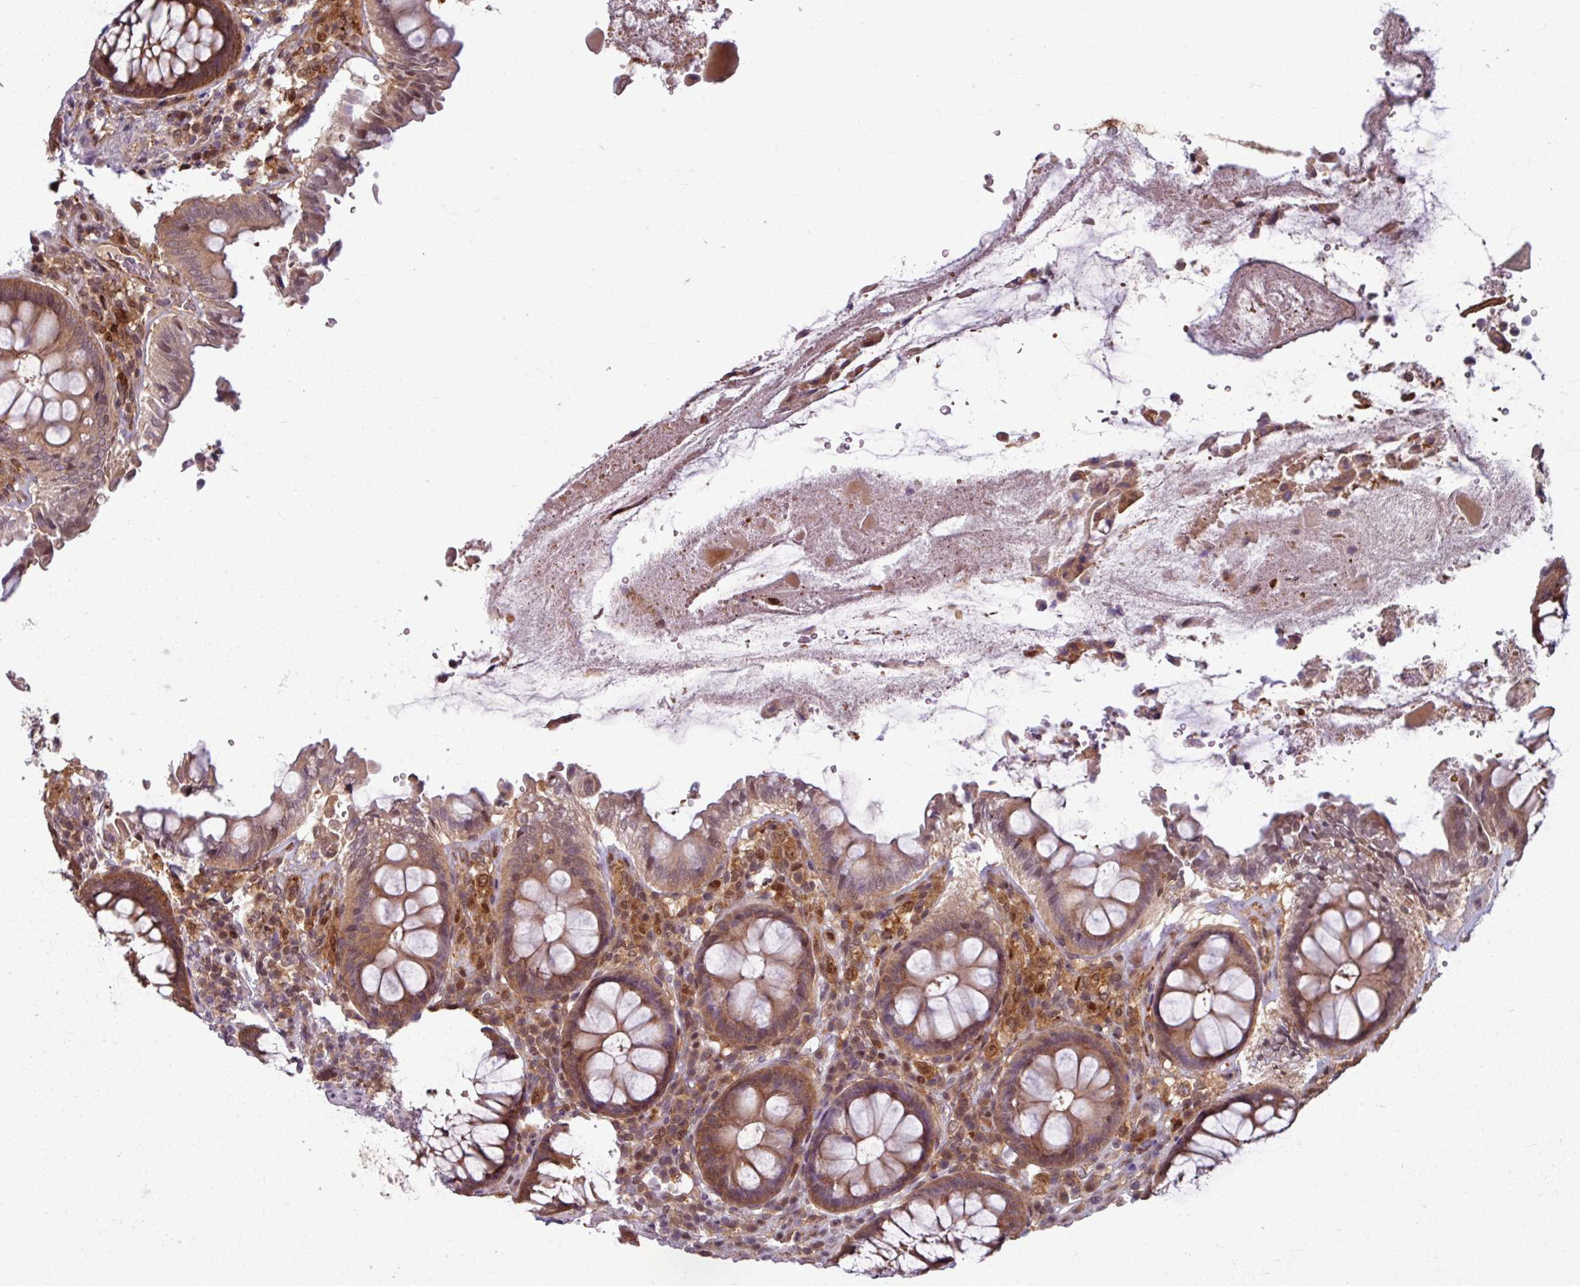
{"staining": {"intensity": "moderate", "quantity": ">75%", "location": "cytoplasmic/membranous,nuclear"}, "tissue": "colon", "cell_type": "Endothelial cells", "image_type": "normal", "snomed": [{"axis": "morphology", "description": "Normal tissue, NOS"}, {"axis": "topography", "description": "Colon"}], "caption": "High-magnification brightfield microscopy of unremarkable colon stained with DAB (brown) and counterstained with hematoxylin (blue). endothelial cells exhibit moderate cytoplasmic/membranous,nuclear positivity is identified in approximately>75% of cells. (IHC, brightfield microscopy, high magnification).", "gene": "KCTD11", "patient": {"sex": "male", "age": 84}}